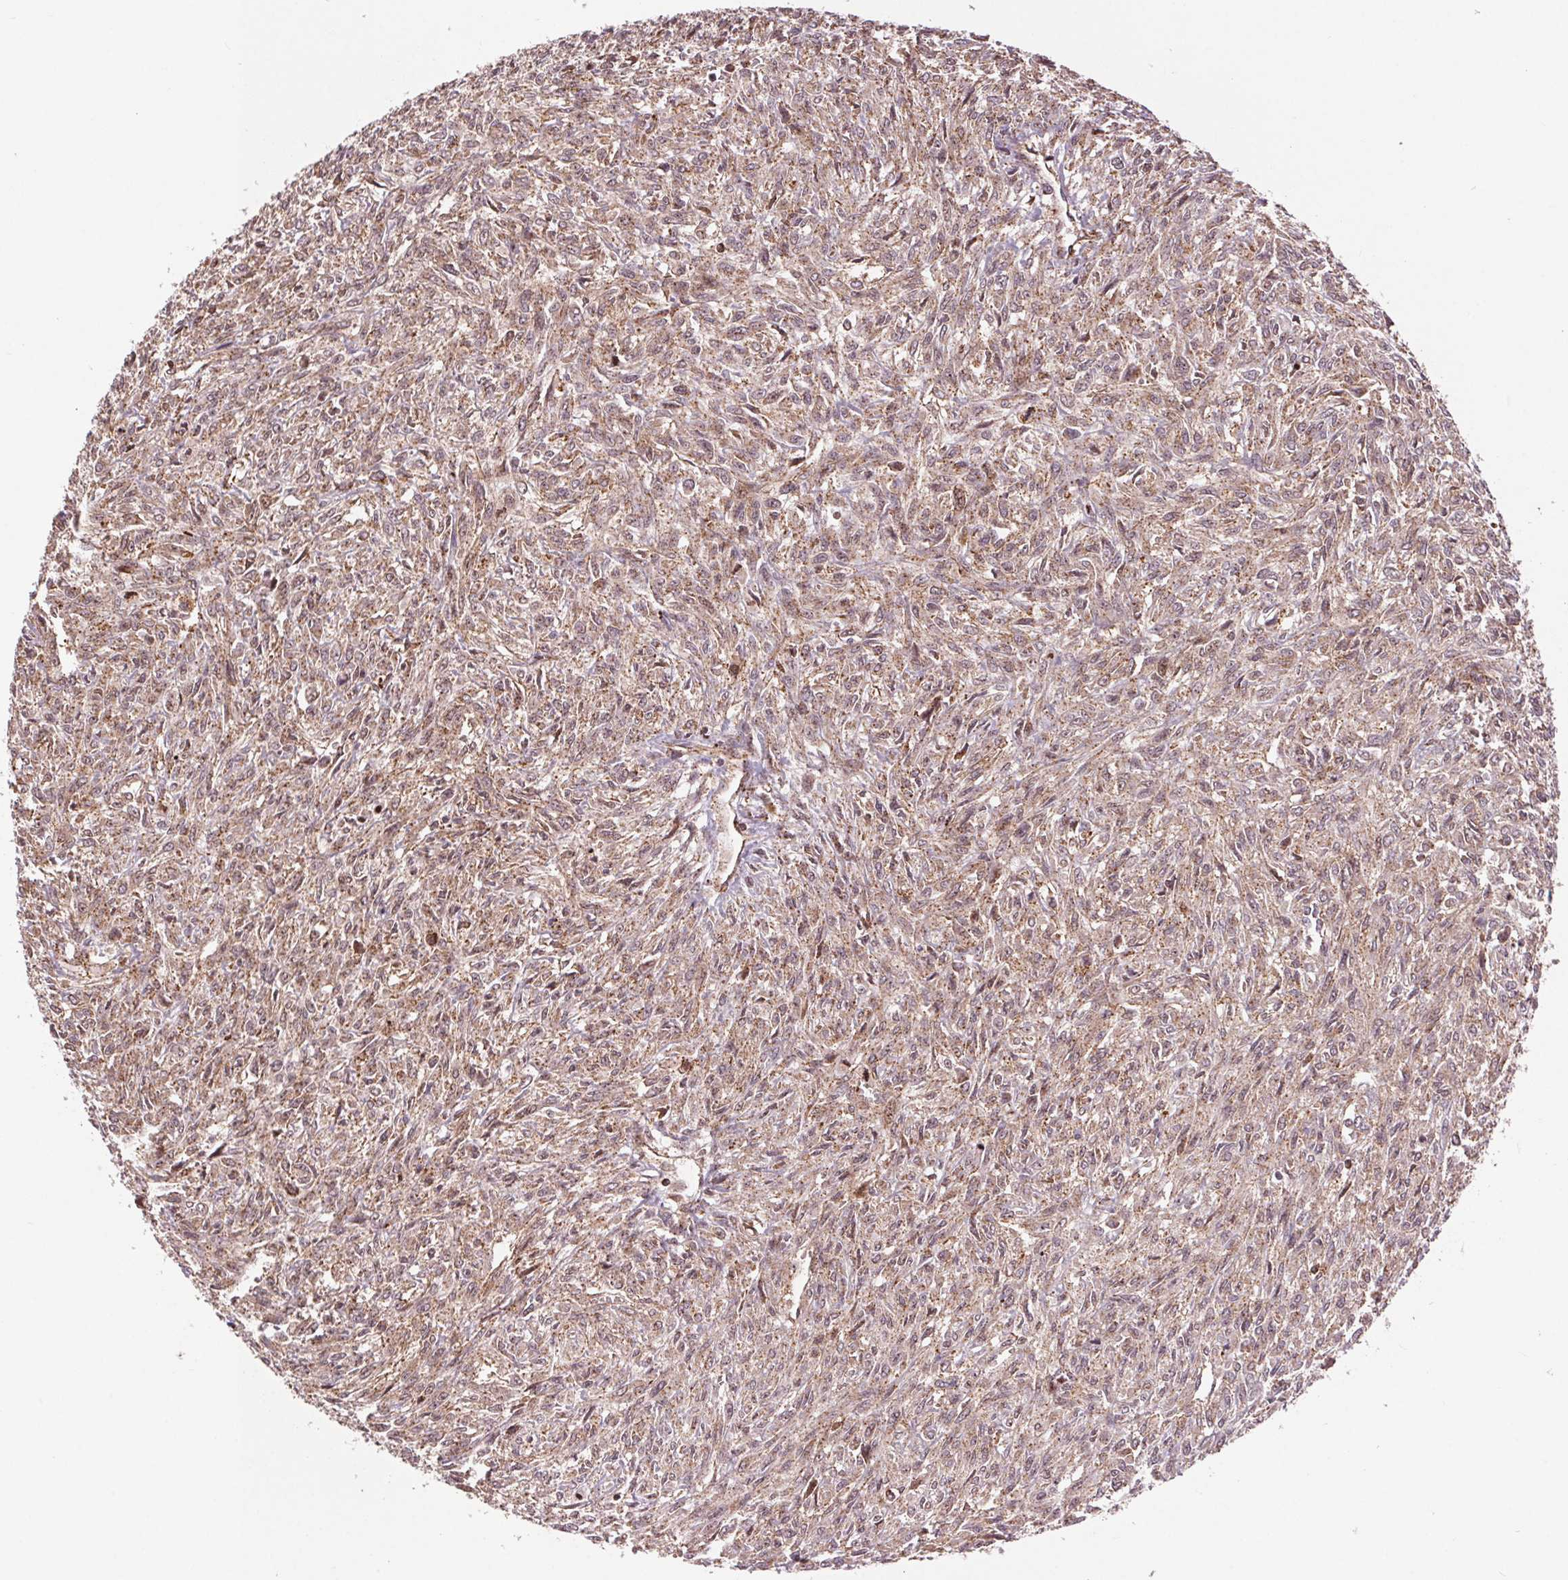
{"staining": {"intensity": "weak", "quantity": ">75%", "location": "cytoplasmic/membranous"}, "tissue": "renal cancer", "cell_type": "Tumor cells", "image_type": "cancer", "snomed": [{"axis": "morphology", "description": "Adenocarcinoma, NOS"}, {"axis": "topography", "description": "Kidney"}], "caption": "A low amount of weak cytoplasmic/membranous positivity is present in approximately >75% of tumor cells in renal cancer tissue.", "gene": "CHMP4B", "patient": {"sex": "male", "age": 58}}